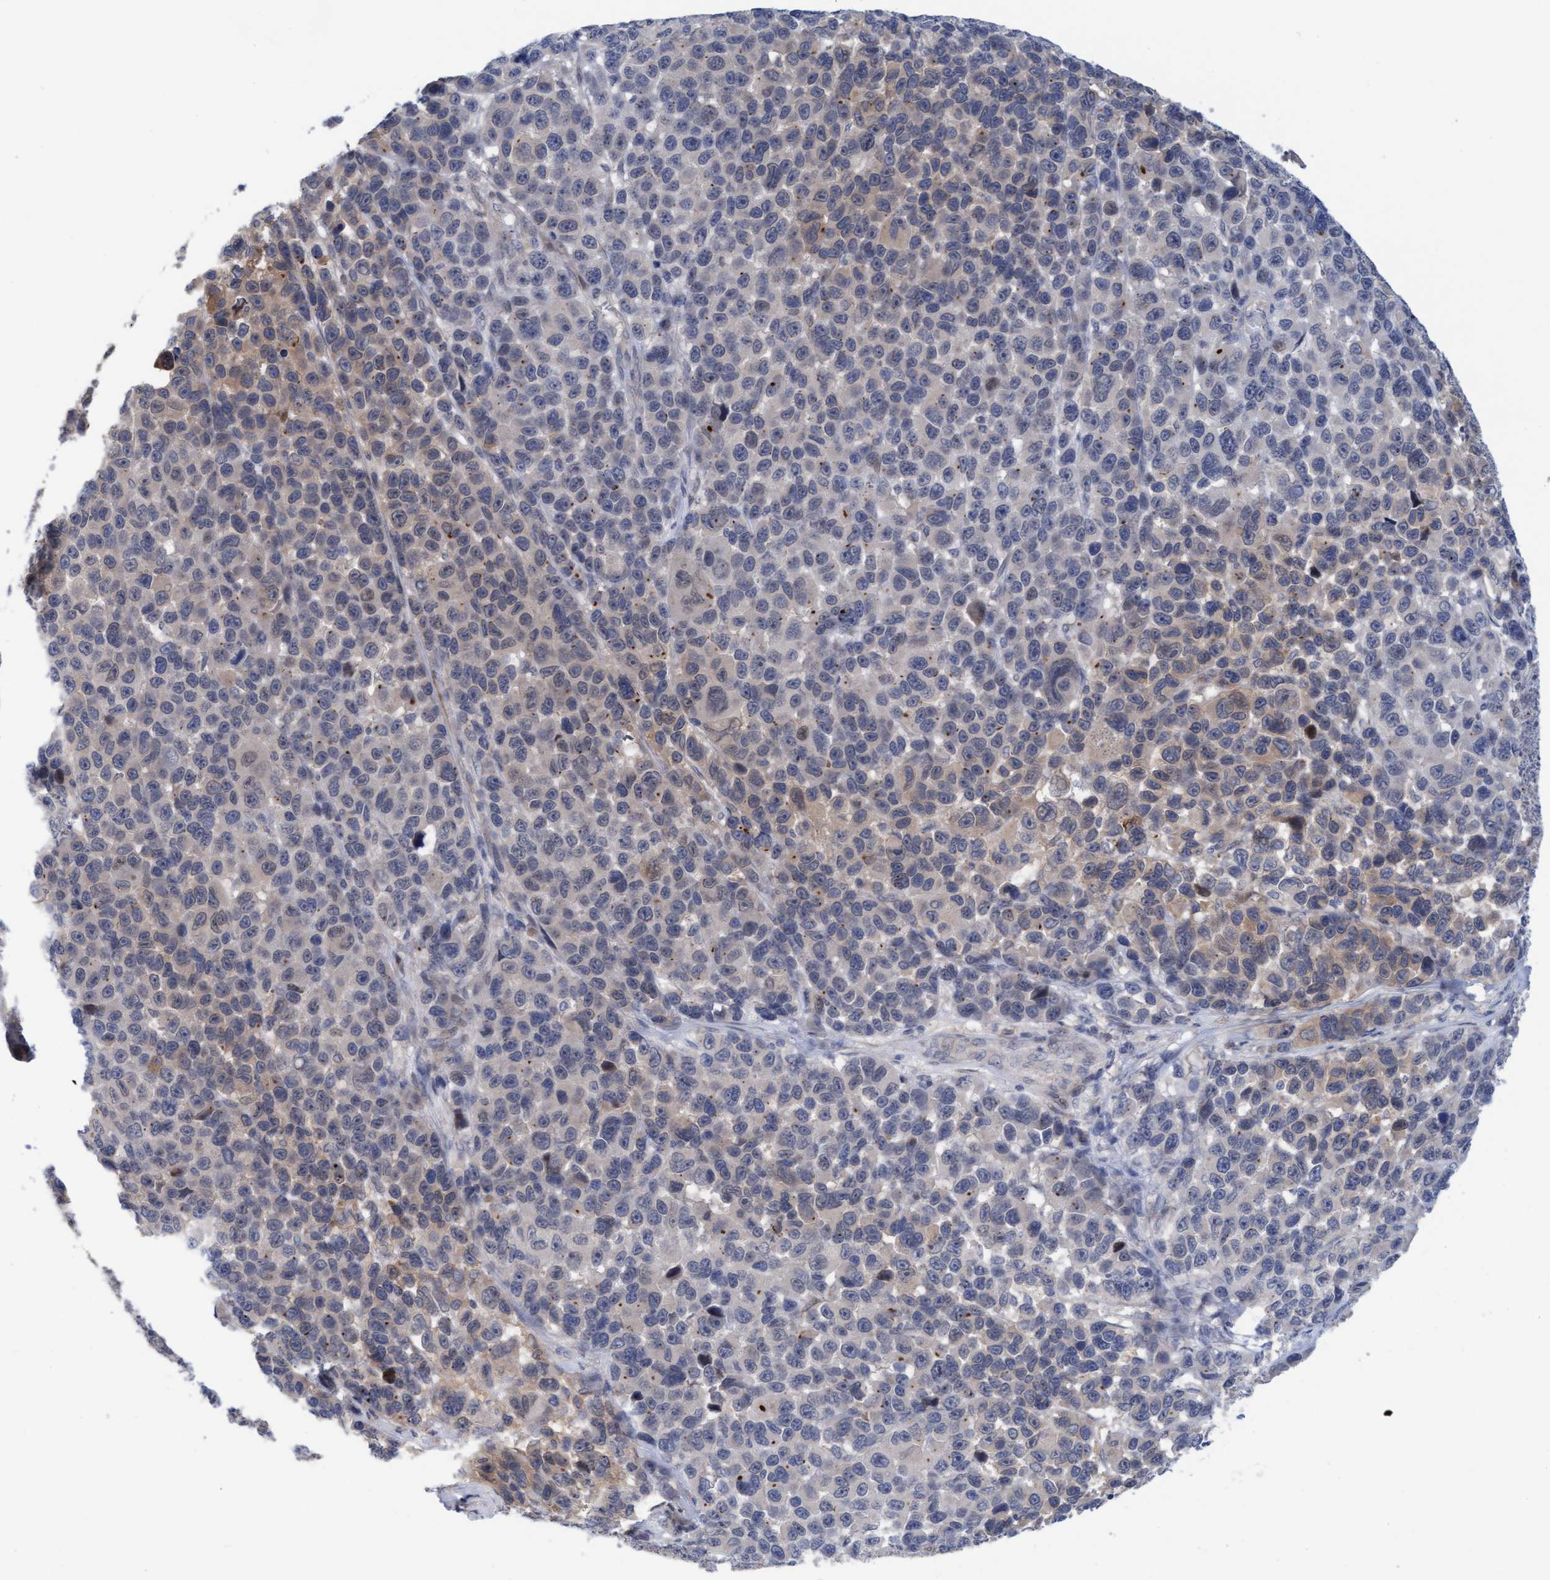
{"staining": {"intensity": "weak", "quantity": "<25%", "location": "cytoplasmic/membranous"}, "tissue": "melanoma", "cell_type": "Tumor cells", "image_type": "cancer", "snomed": [{"axis": "morphology", "description": "Malignant melanoma, NOS"}, {"axis": "topography", "description": "Skin"}], "caption": "Immunohistochemistry (IHC) micrograph of neoplastic tissue: malignant melanoma stained with DAB (3,3'-diaminobenzidine) exhibits no significant protein staining in tumor cells. (DAB (3,3'-diaminobenzidine) IHC with hematoxylin counter stain).", "gene": "PLCD1", "patient": {"sex": "male", "age": 53}}